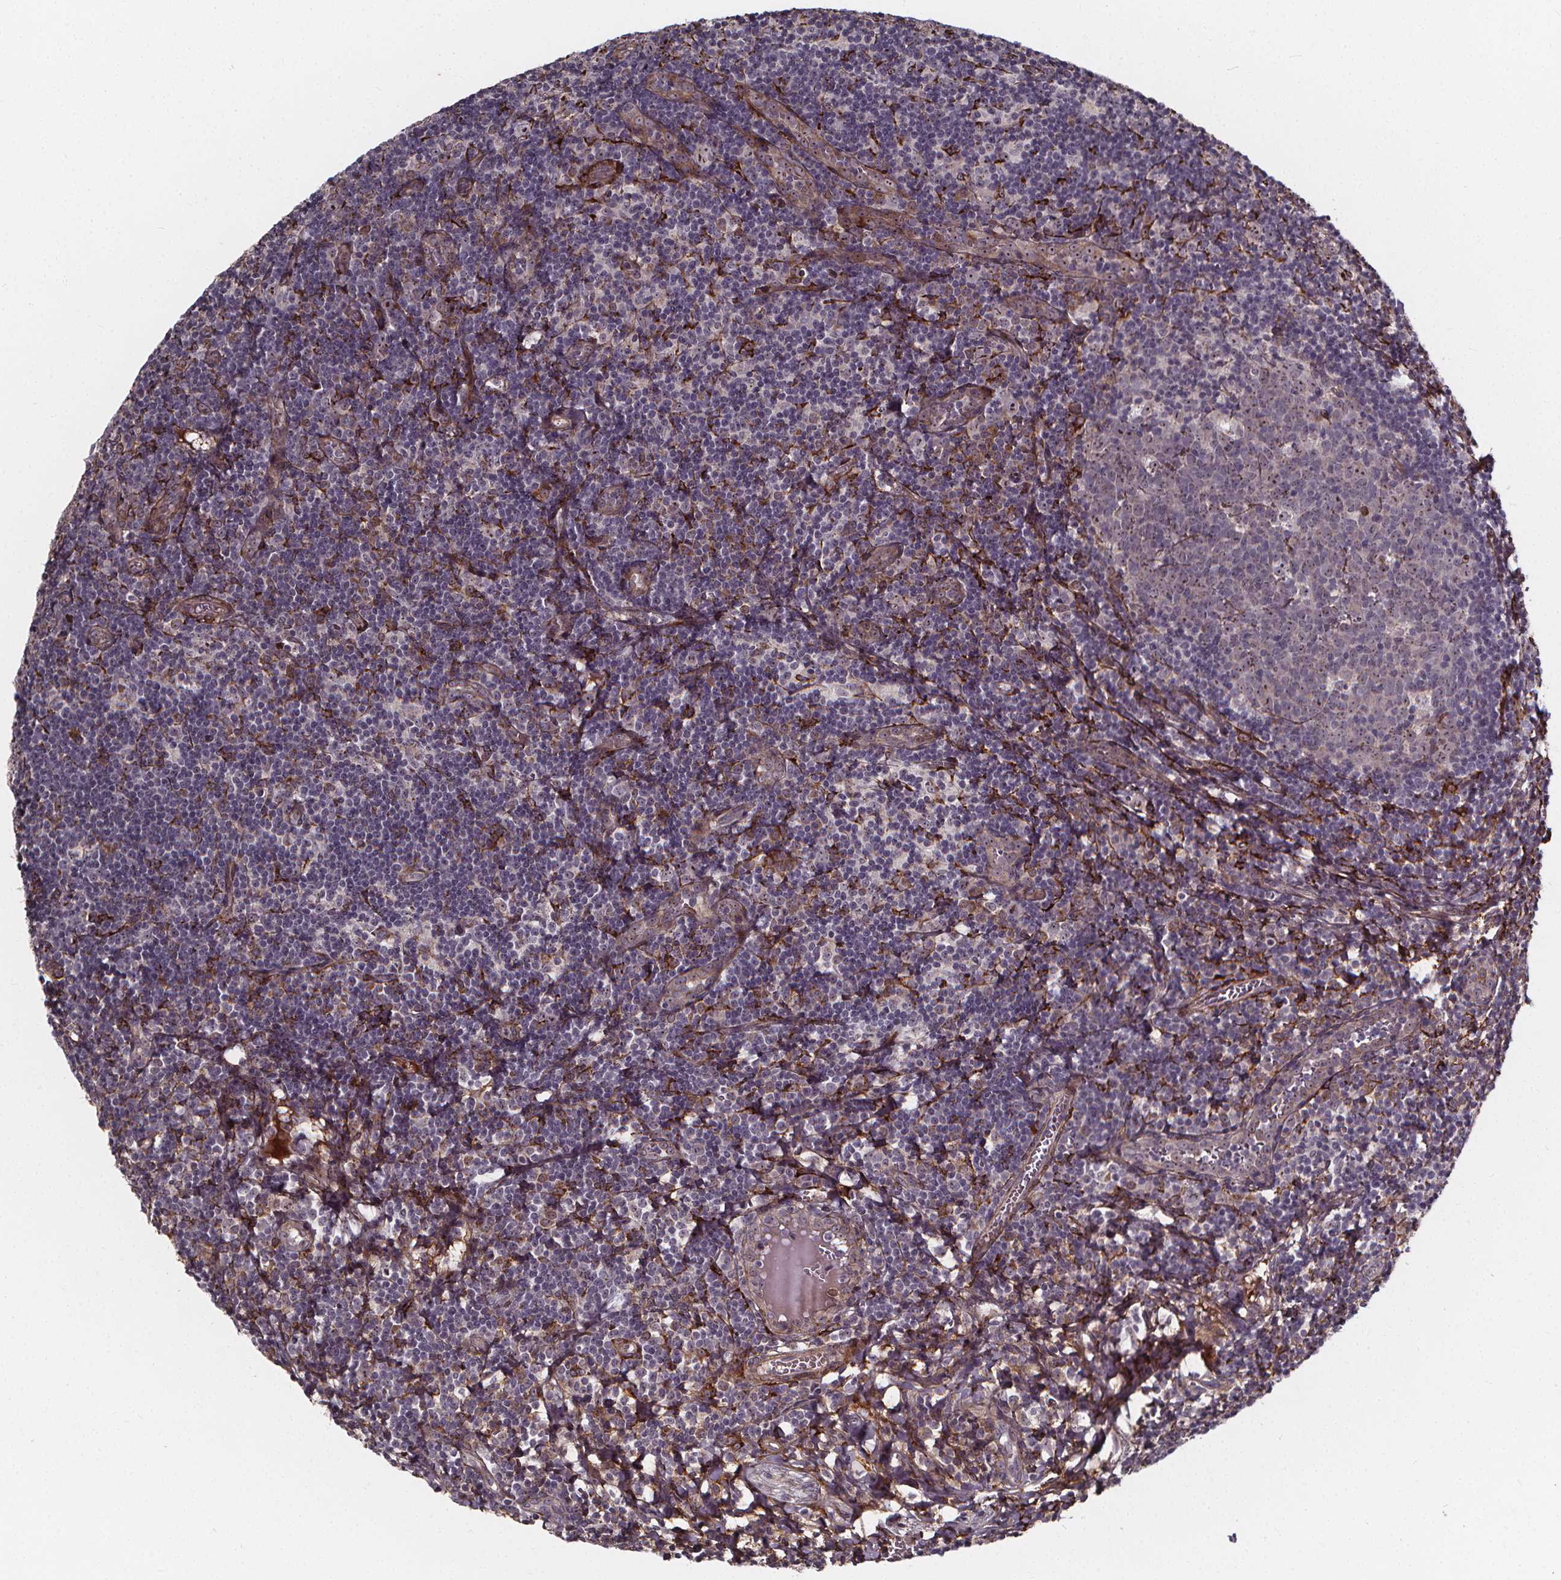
{"staining": {"intensity": "negative", "quantity": "none", "location": "none"}, "tissue": "lymph node", "cell_type": "Germinal center cells", "image_type": "normal", "snomed": [{"axis": "morphology", "description": "Normal tissue, NOS"}, {"axis": "topography", "description": "Lymph node"}], "caption": "Immunohistochemistry image of unremarkable lymph node: human lymph node stained with DAB reveals no significant protein staining in germinal center cells. Nuclei are stained in blue.", "gene": "AEBP1", "patient": {"sex": "female", "age": 21}}